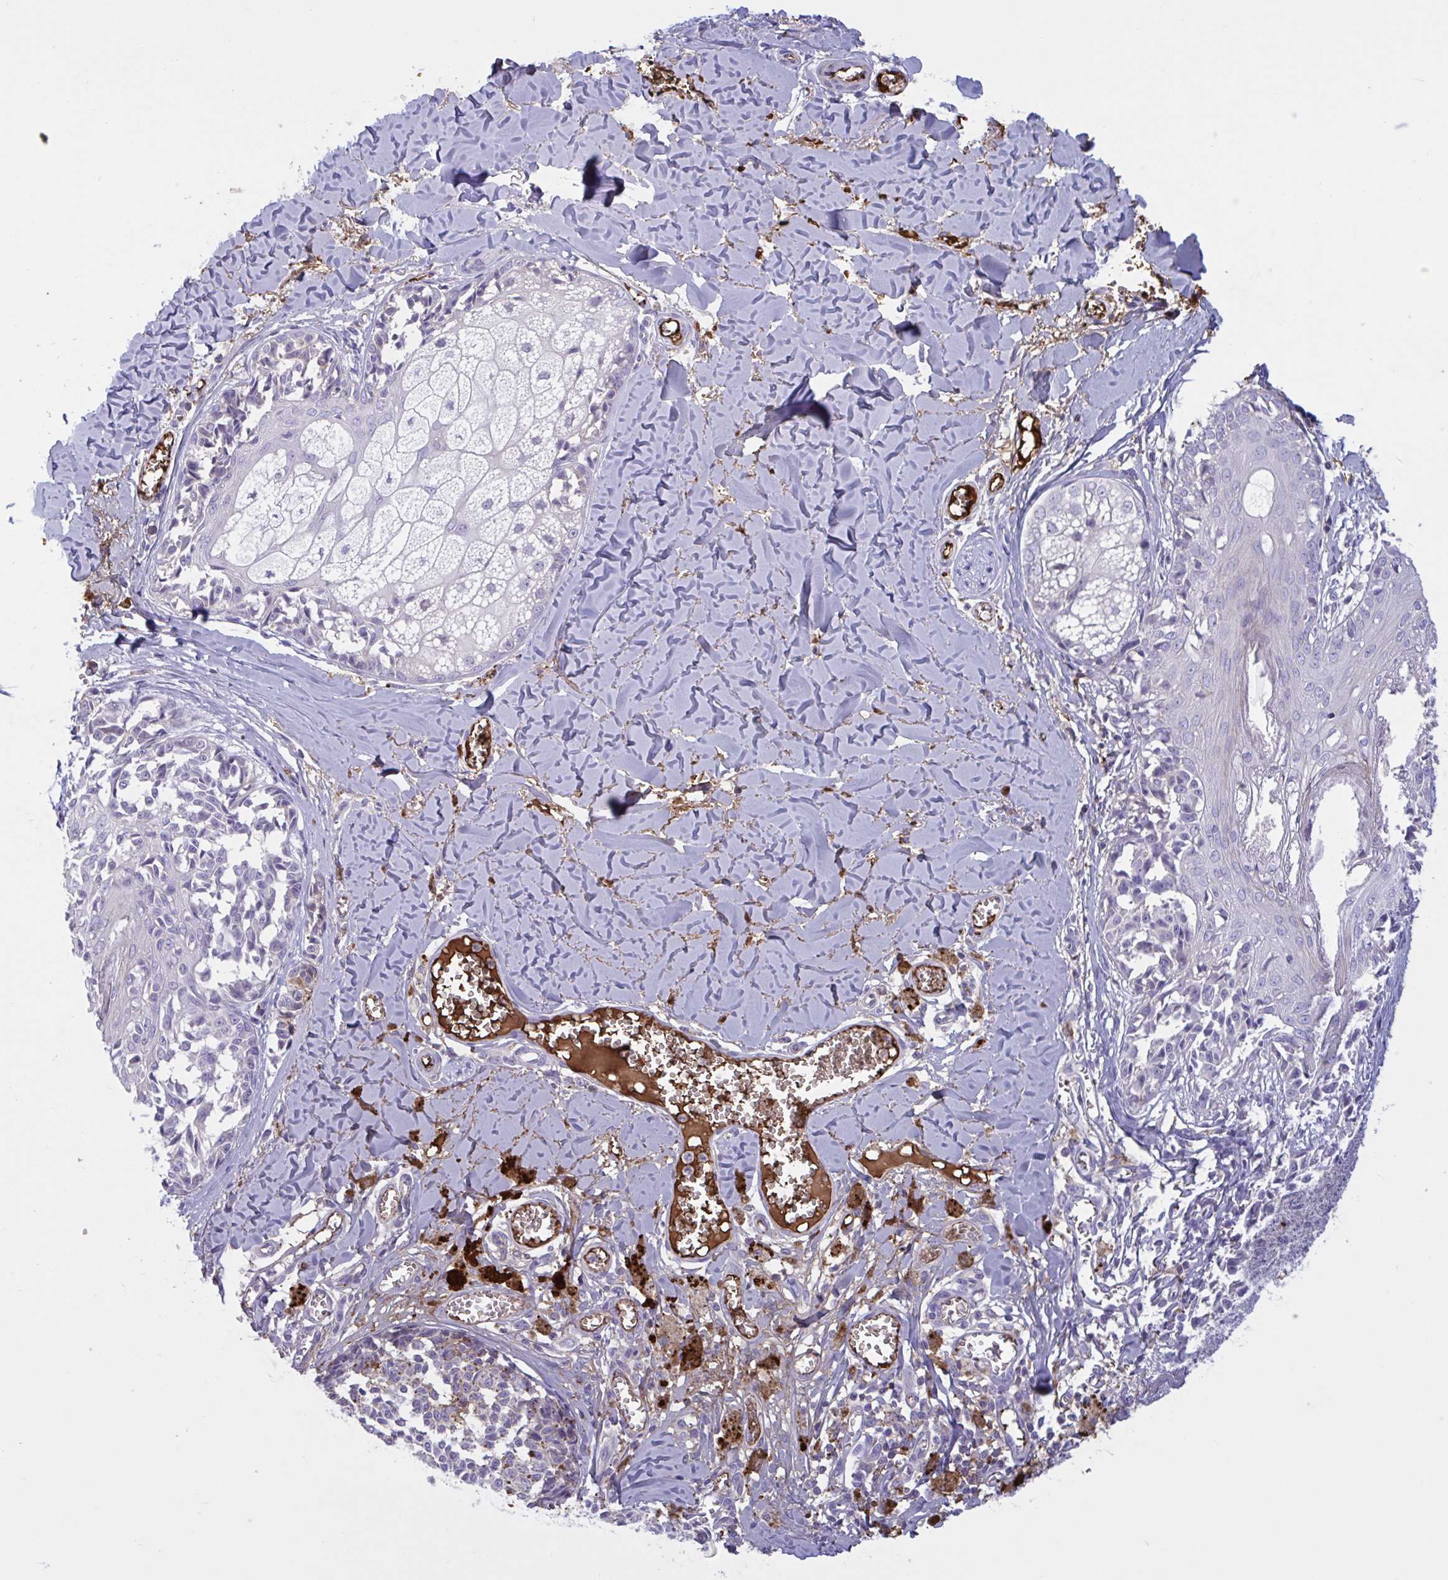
{"staining": {"intensity": "negative", "quantity": "none", "location": "none"}, "tissue": "melanoma", "cell_type": "Tumor cells", "image_type": "cancer", "snomed": [{"axis": "morphology", "description": "Malignant melanoma, NOS"}, {"axis": "topography", "description": "Skin"}], "caption": "Photomicrograph shows no significant protein positivity in tumor cells of malignant melanoma.", "gene": "IL1R1", "patient": {"sex": "female", "age": 43}}